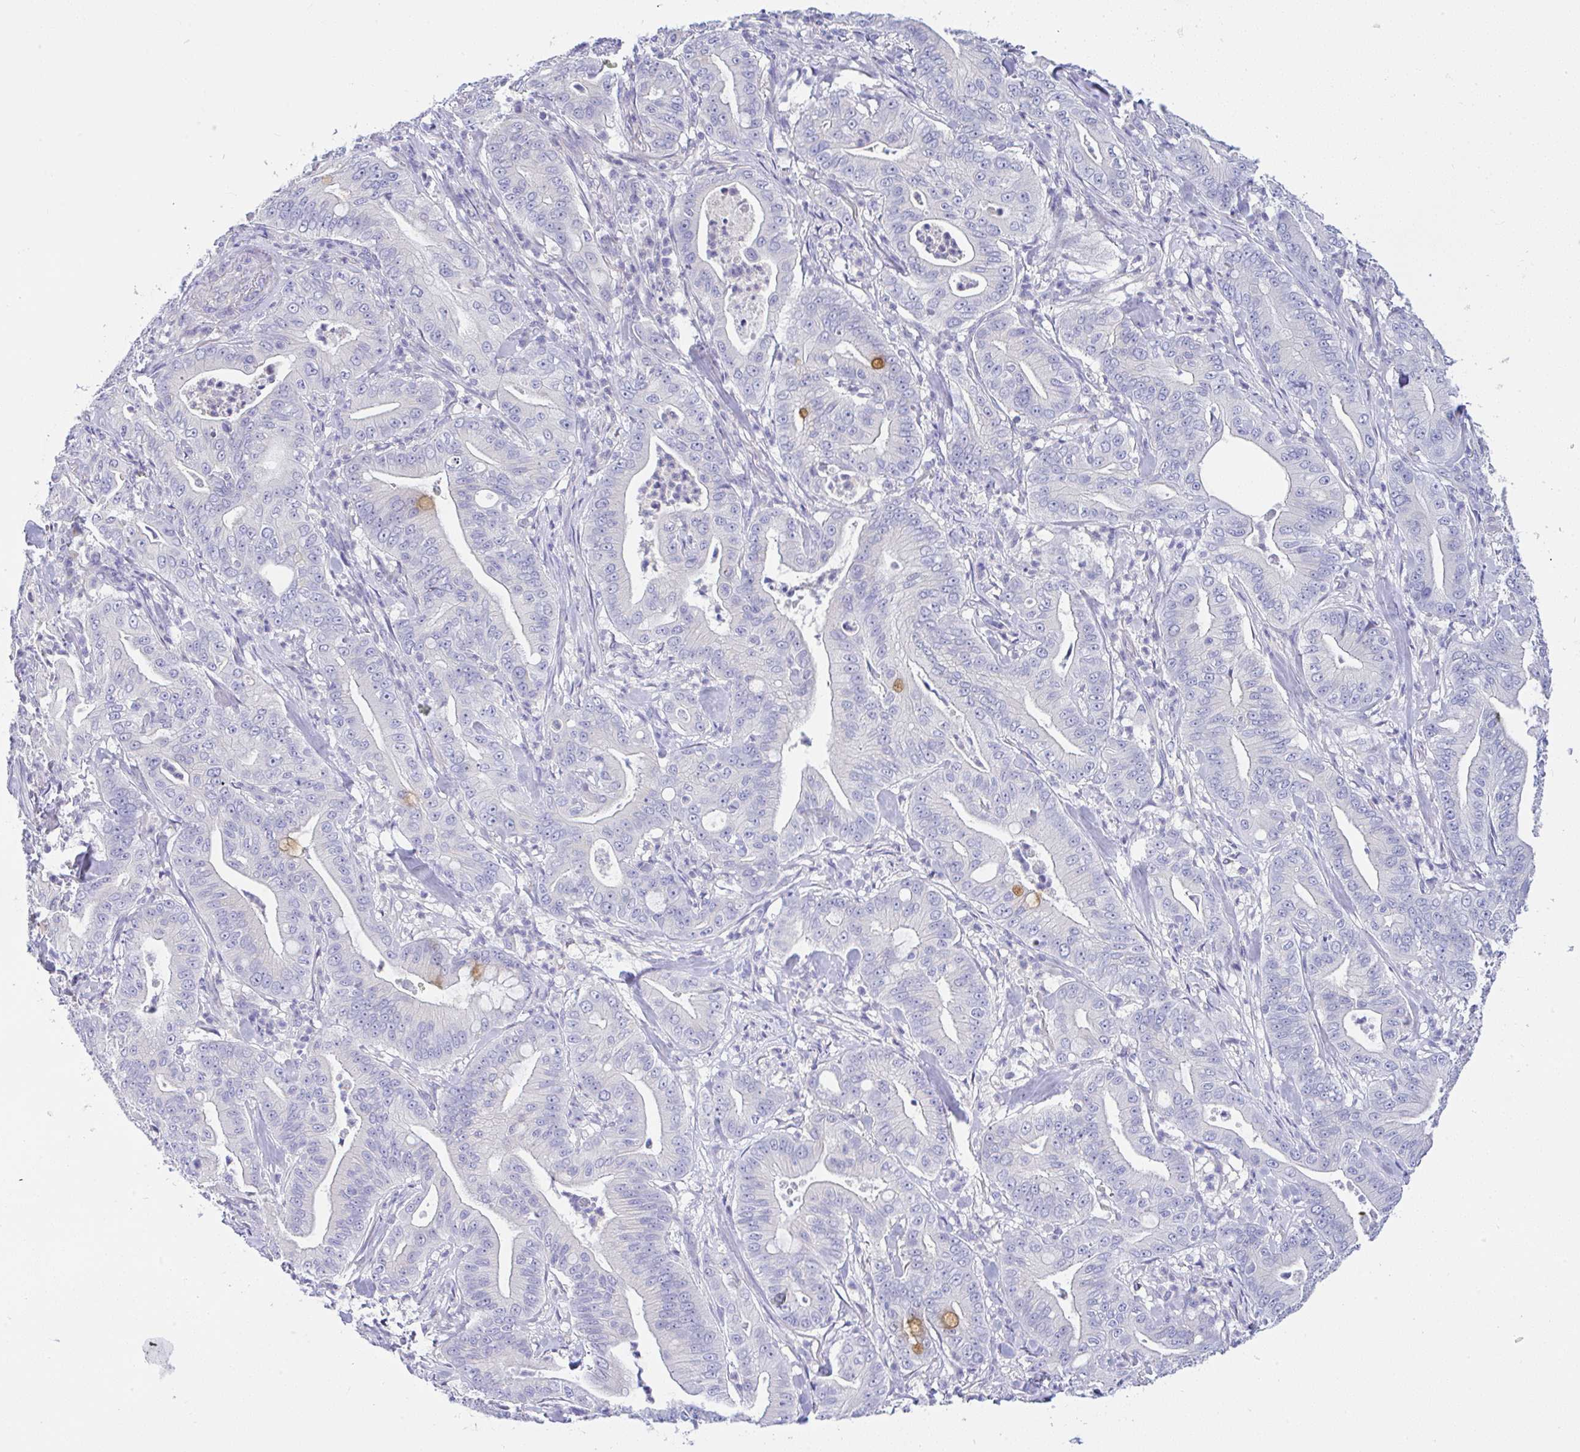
{"staining": {"intensity": "negative", "quantity": "none", "location": "none"}, "tissue": "pancreatic cancer", "cell_type": "Tumor cells", "image_type": "cancer", "snomed": [{"axis": "morphology", "description": "Adenocarcinoma, NOS"}, {"axis": "topography", "description": "Pancreas"}], "caption": "The immunohistochemistry (IHC) histopathology image has no significant staining in tumor cells of pancreatic cancer tissue.", "gene": "SERPINE3", "patient": {"sex": "male", "age": 71}}